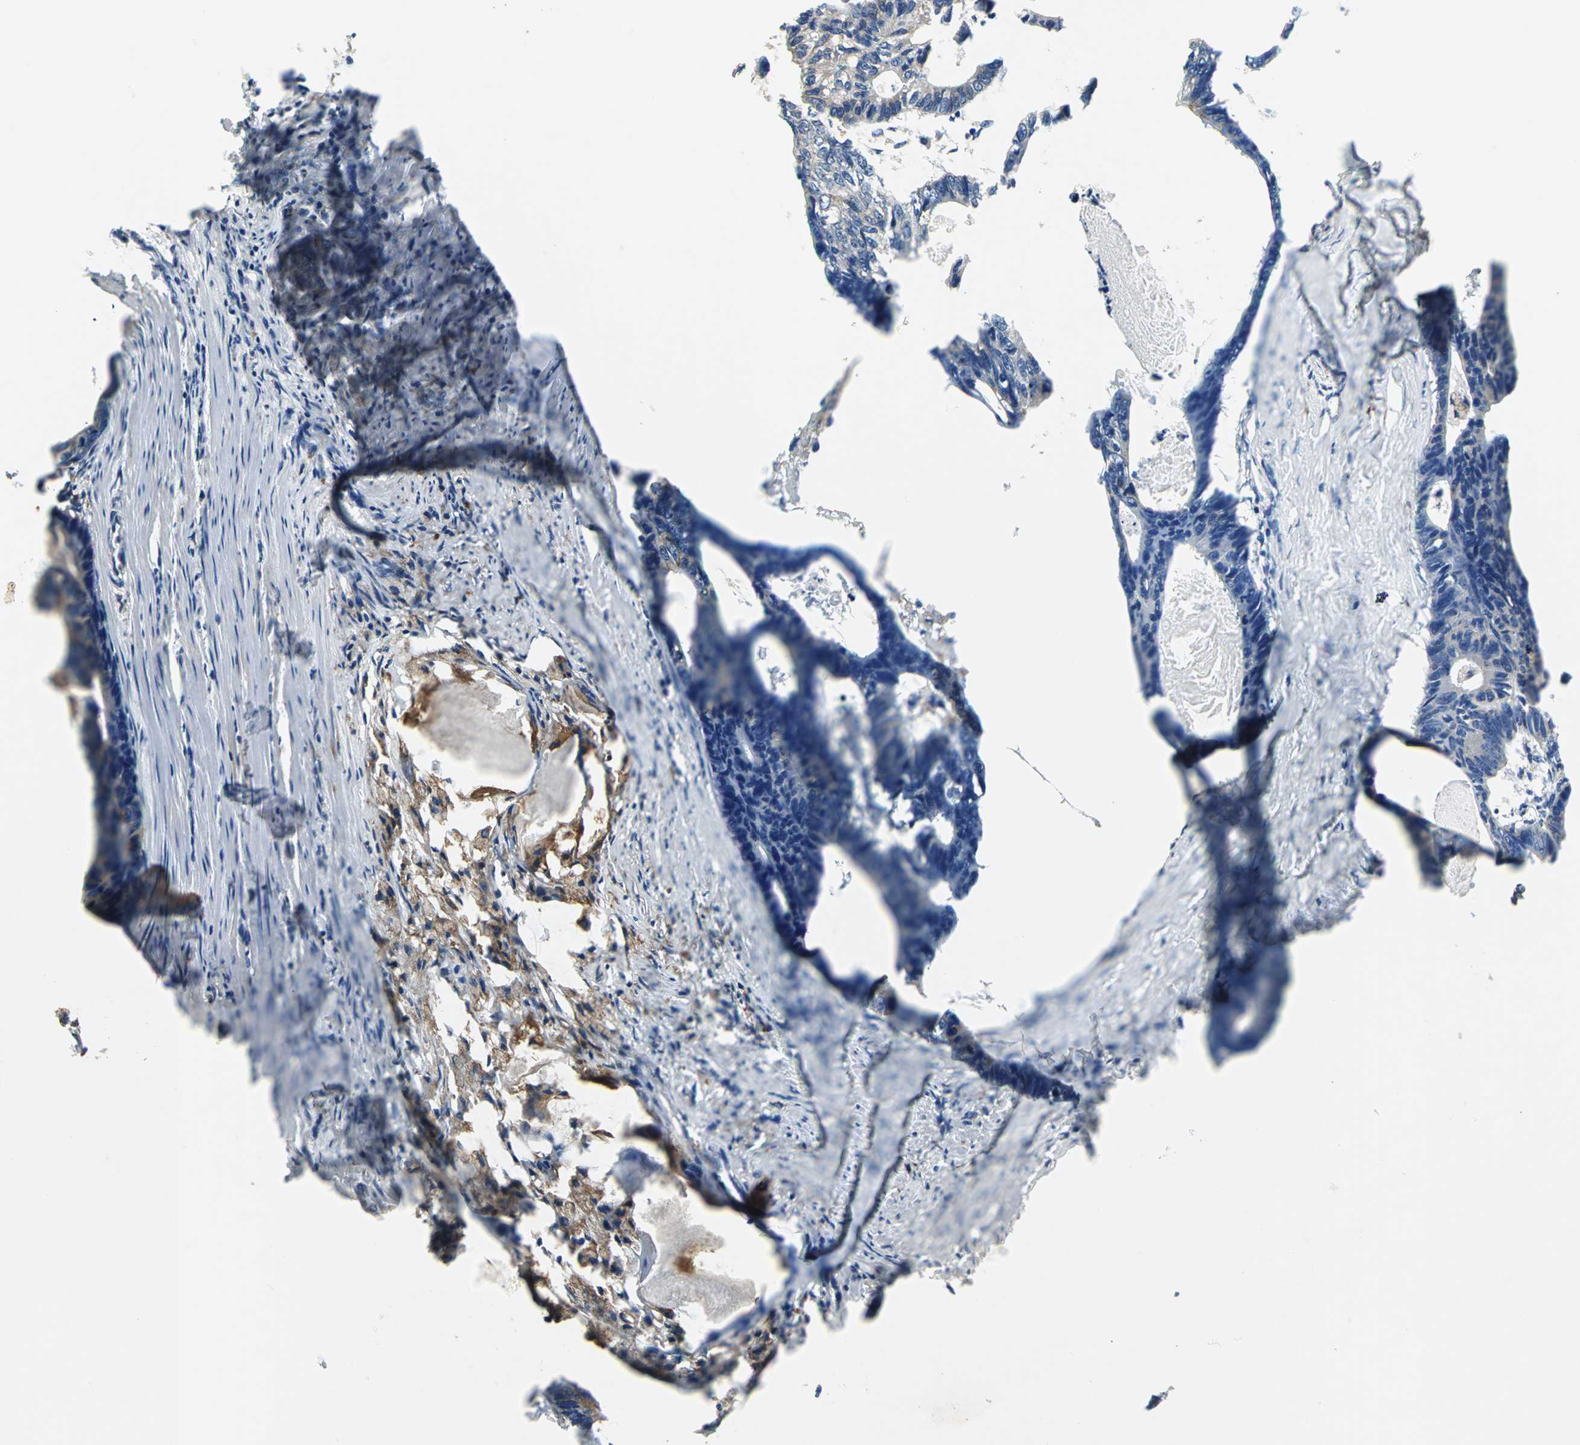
{"staining": {"intensity": "weak", "quantity": ">75%", "location": "cytoplasmic/membranous"}, "tissue": "colorectal cancer", "cell_type": "Tumor cells", "image_type": "cancer", "snomed": [{"axis": "morphology", "description": "Adenocarcinoma, NOS"}, {"axis": "topography", "description": "Colon"}], "caption": "Colorectal adenocarcinoma tissue exhibits weak cytoplasmic/membranous positivity in approximately >75% of tumor cells, visualized by immunohistochemistry. The protein of interest is shown in brown color, while the nuclei are stained blue.", "gene": "SDF2L1", "patient": {"sex": "female", "age": 55}}